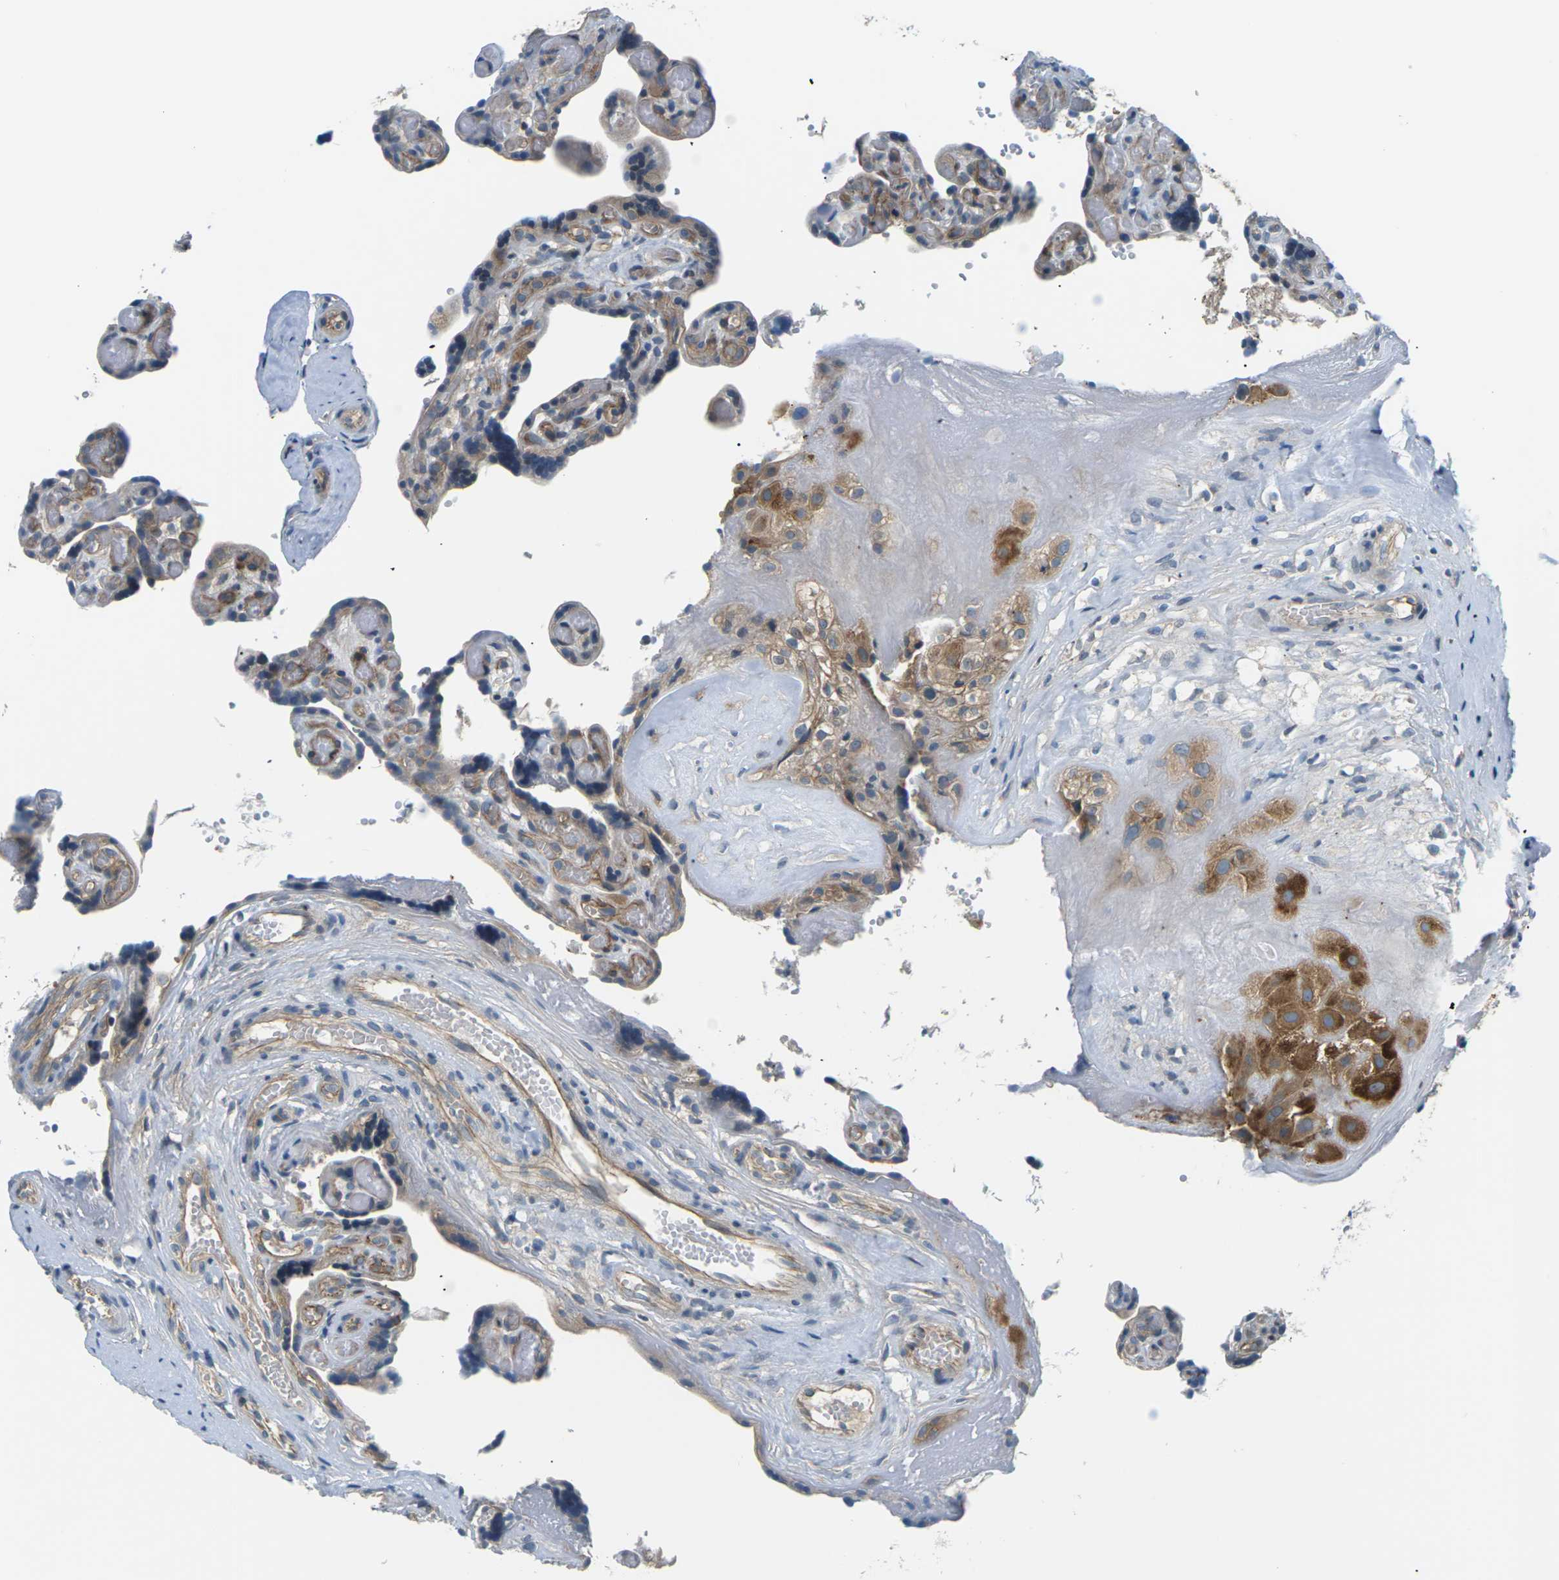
{"staining": {"intensity": "moderate", "quantity": ">75%", "location": "cytoplasmic/membranous"}, "tissue": "placenta", "cell_type": "Decidual cells", "image_type": "normal", "snomed": [{"axis": "morphology", "description": "Normal tissue, NOS"}, {"axis": "topography", "description": "Placenta"}], "caption": "Immunohistochemical staining of unremarkable placenta shows moderate cytoplasmic/membranous protein staining in approximately >75% of decidual cells.", "gene": "SLC13A3", "patient": {"sex": "female", "age": 30}}